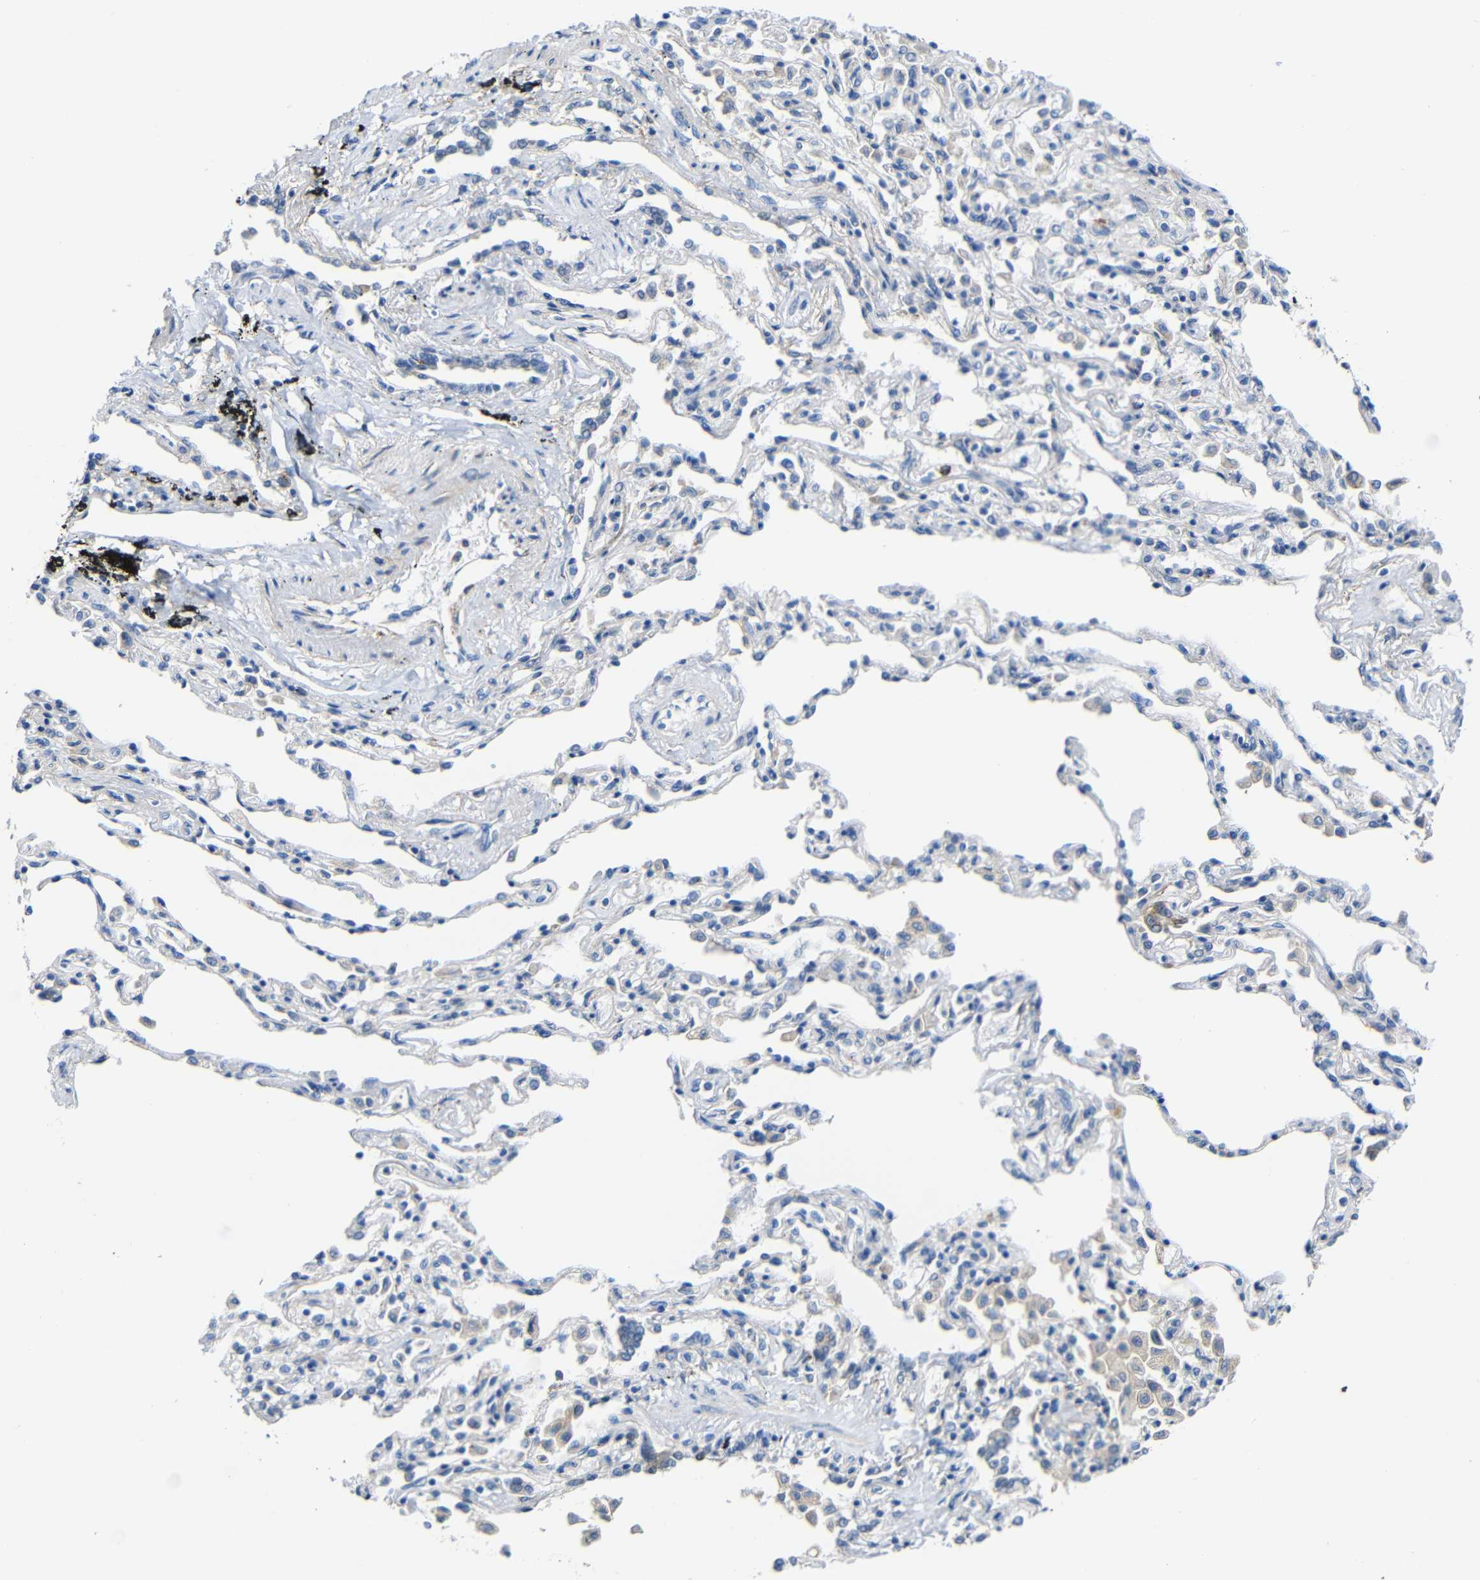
{"staining": {"intensity": "weak", "quantity": "<25%", "location": "cytoplasmic/membranous"}, "tissue": "bronchus", "cell_type": "Respiratory epithelial cells", "image_type": "normal", "snomed": [{"axis": "morphology", "description": "Normal tissue, NOS"}, {"axis": "topography", "description": "Lung"}], "caption": "A micrograph of bronchus stained for a protein displays no brown staining in respiratory epithelial cells. (Stains: DAB IHC with hematoxylin counter stain, Microscopy: brightfield microscopy at high magnification).", "gene": "DCLK1", "patient": {"sex": "male", "age": 64}}